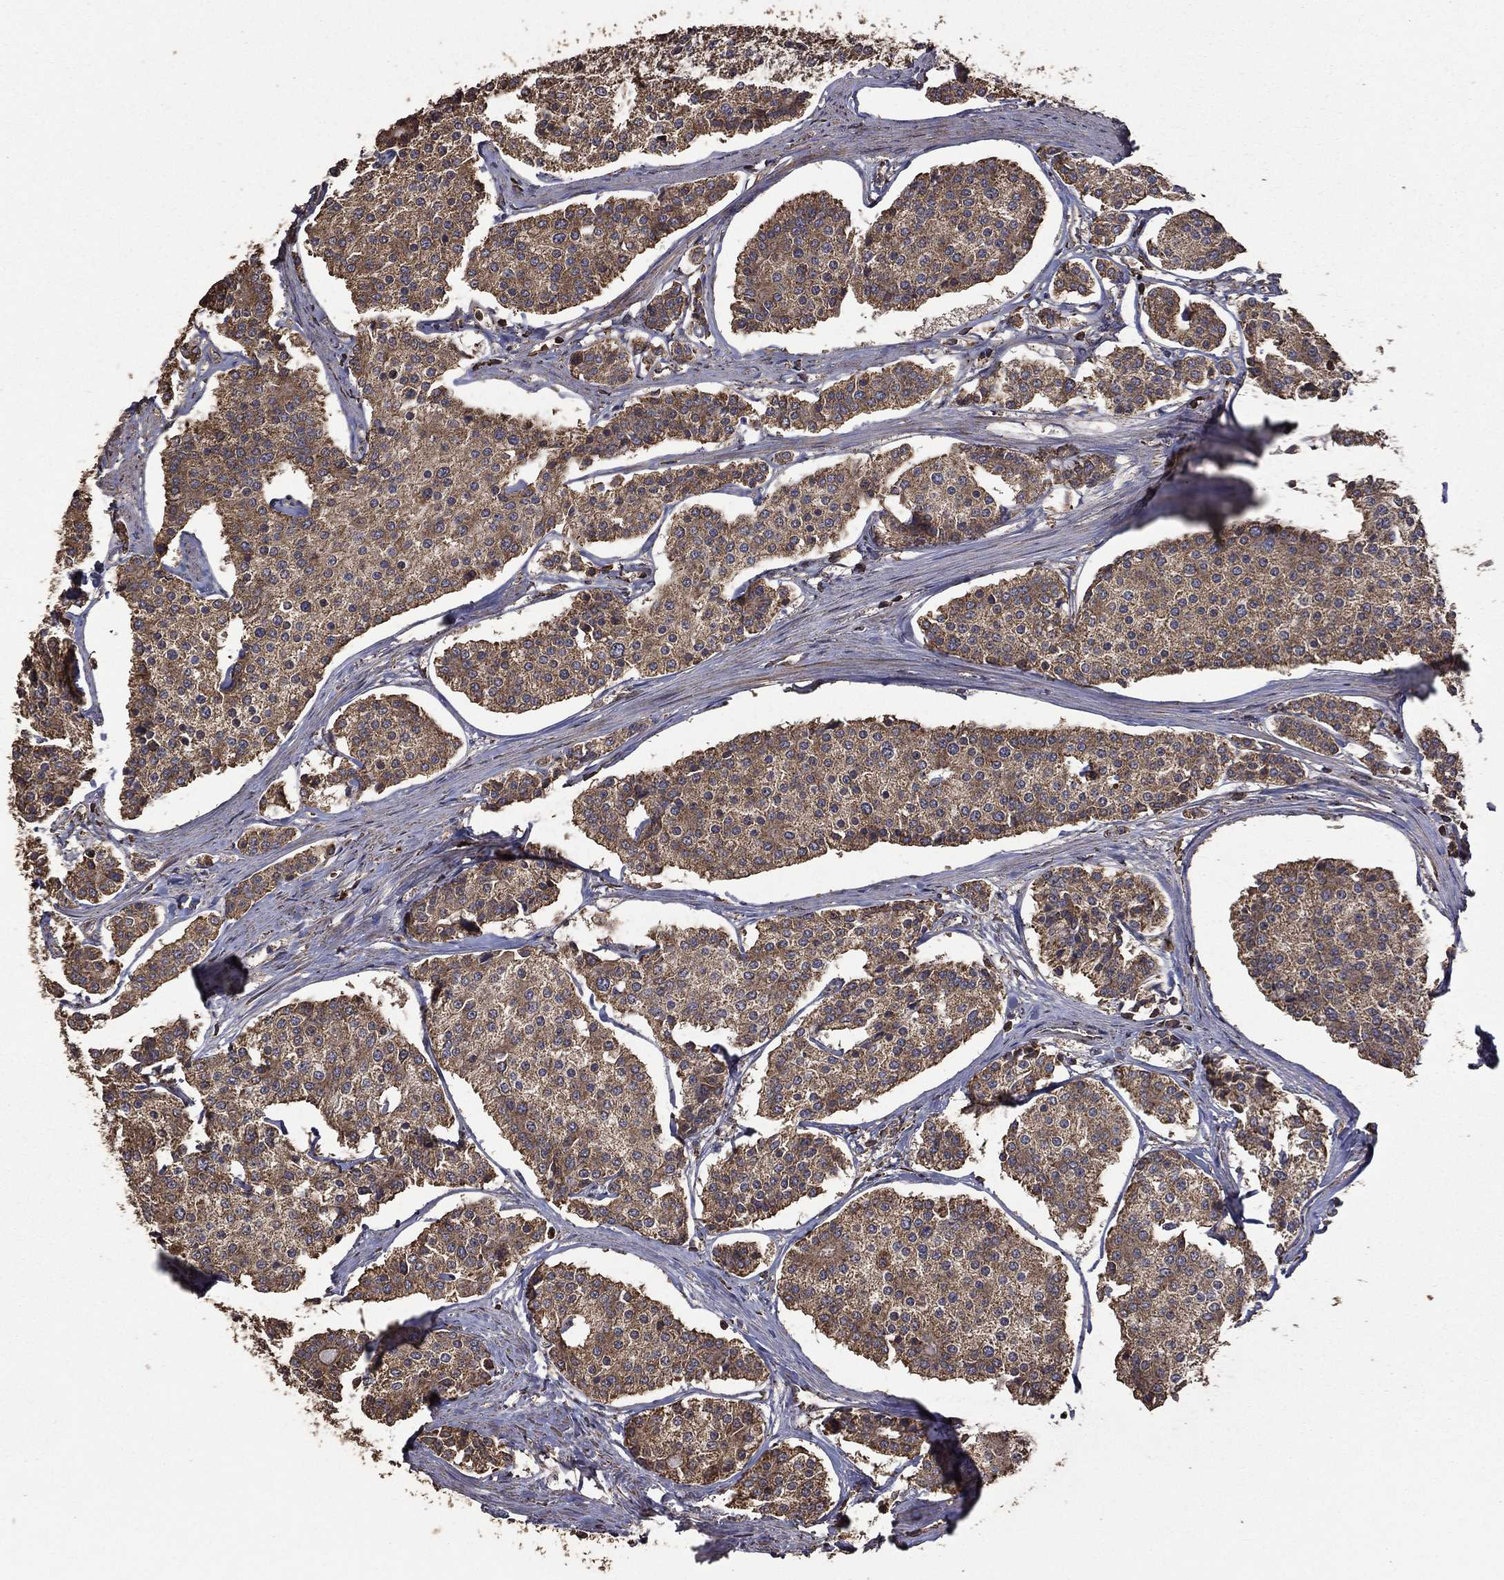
{"staining": {"intensity": "moderate", "quantity": ">75%", "location": "cytoplasmic/membranous"}, "tissue": "carcinoid", "cell_type": "Tumor cells", "image_type": "cancer", "snomed": [{"axis": "morphology", "description": "Carcinoid, malignant, NOS"}, {"axis": "topography", "description": "Small intestine"}], "caption": "Brown immunohistochemical staining in human carcinoid shows moderate cytoplasmic/membranous positivity in about >75% of tumor cells.", "gene": "METTL27", "patient": {"sex": "female", "age": 65}}